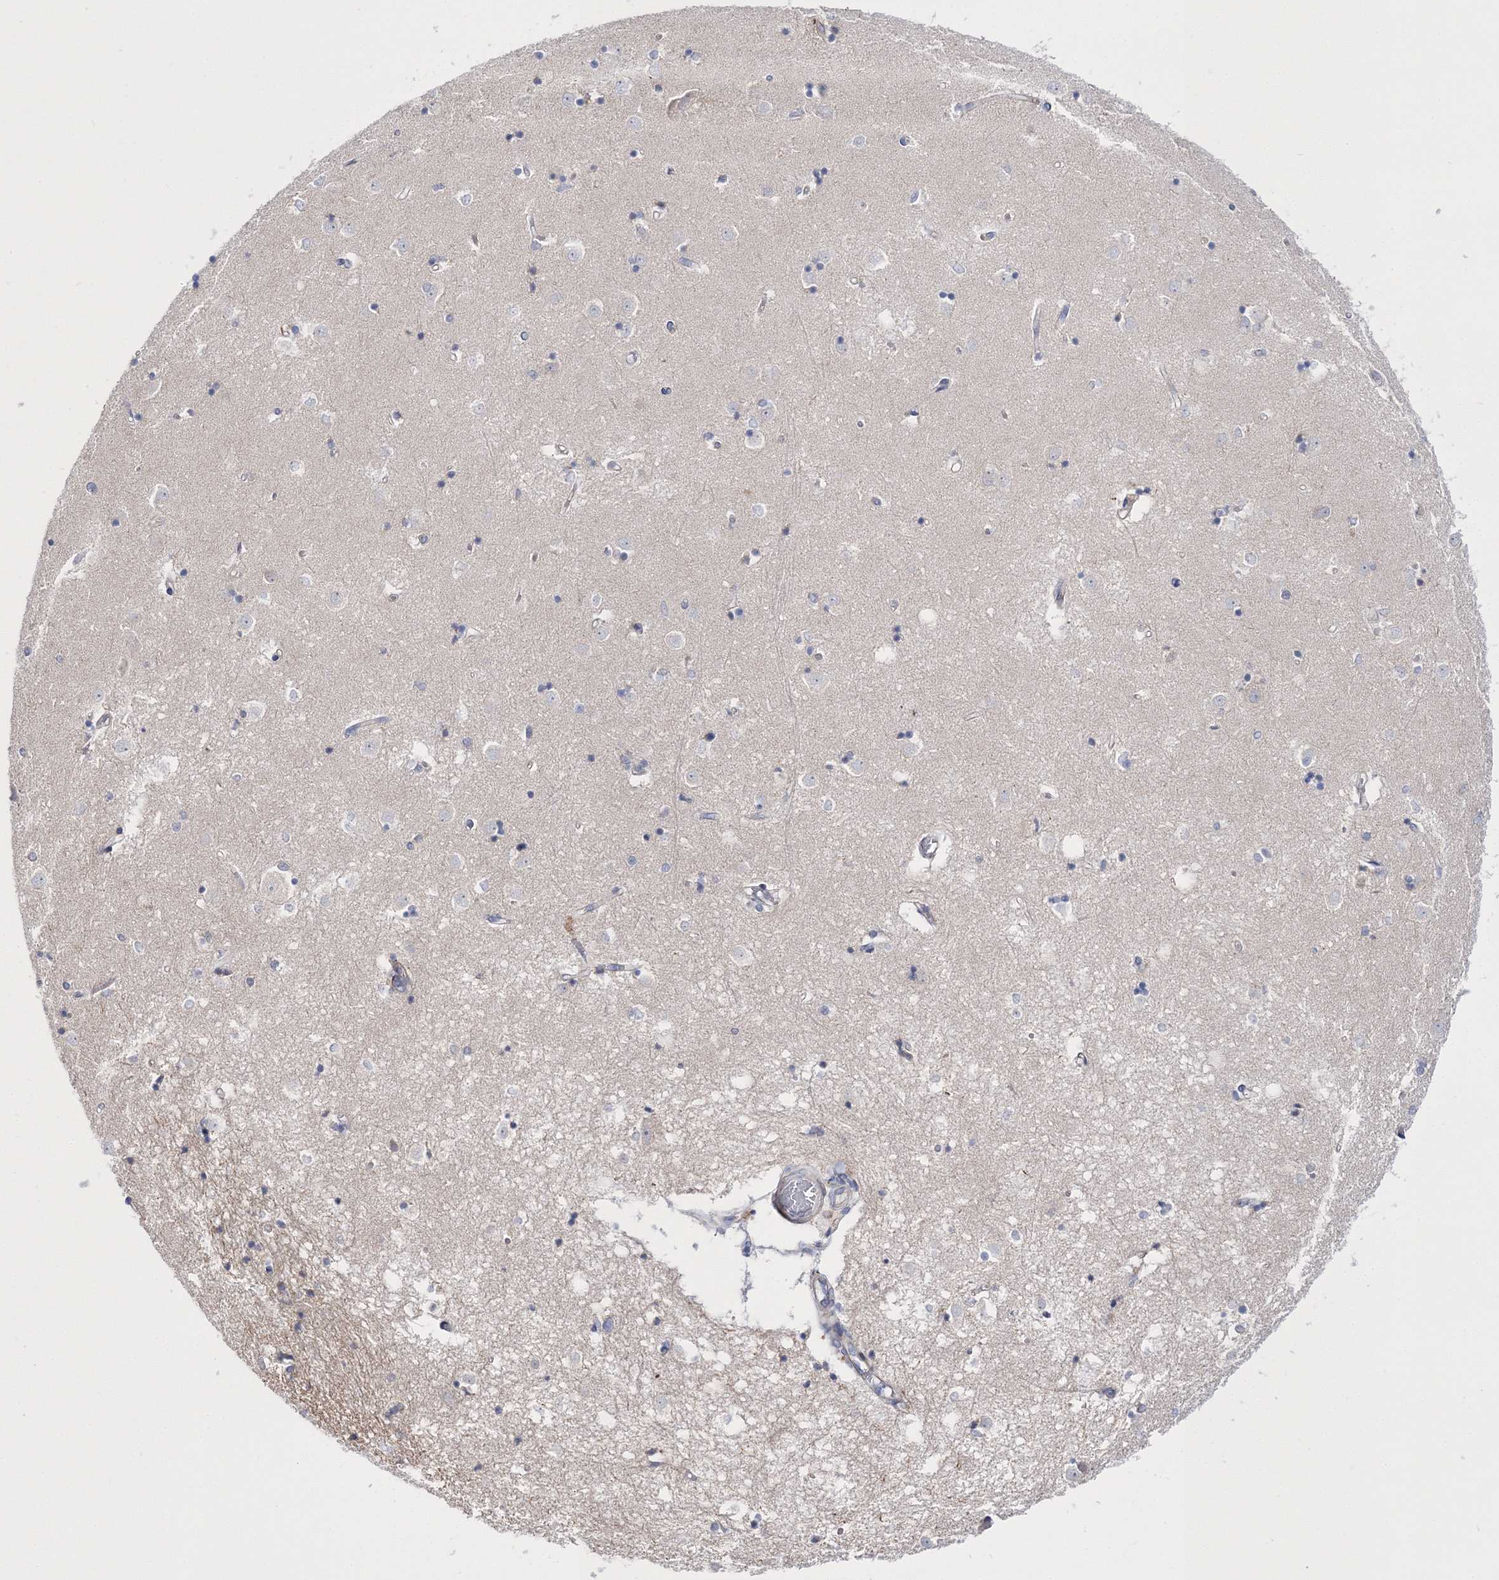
{"staining": {"intensity": "negative", "quantity": "none", "location": "none"}, "tissue": "caudate", "cell_type": "Glial cells", "image_type": "normal", "snomed": [{"axis": "morphology", "description": "Normal tissue, NOS"}, {"axis": "topography", "description": "Lateral ventricle wall"}], "caption": "Immunohistochemistry (IHC) histopathology image of benign caudate: caudate stained with DAB (3,3'-diaminobenzidine) displays no significant protein positivity in glial cells. (DAB immunohistochemistry (IHC) with hematoxylin counter stain).", "gene": "ARHGAP32", "patient": {"sex": "male", "age": 45}}